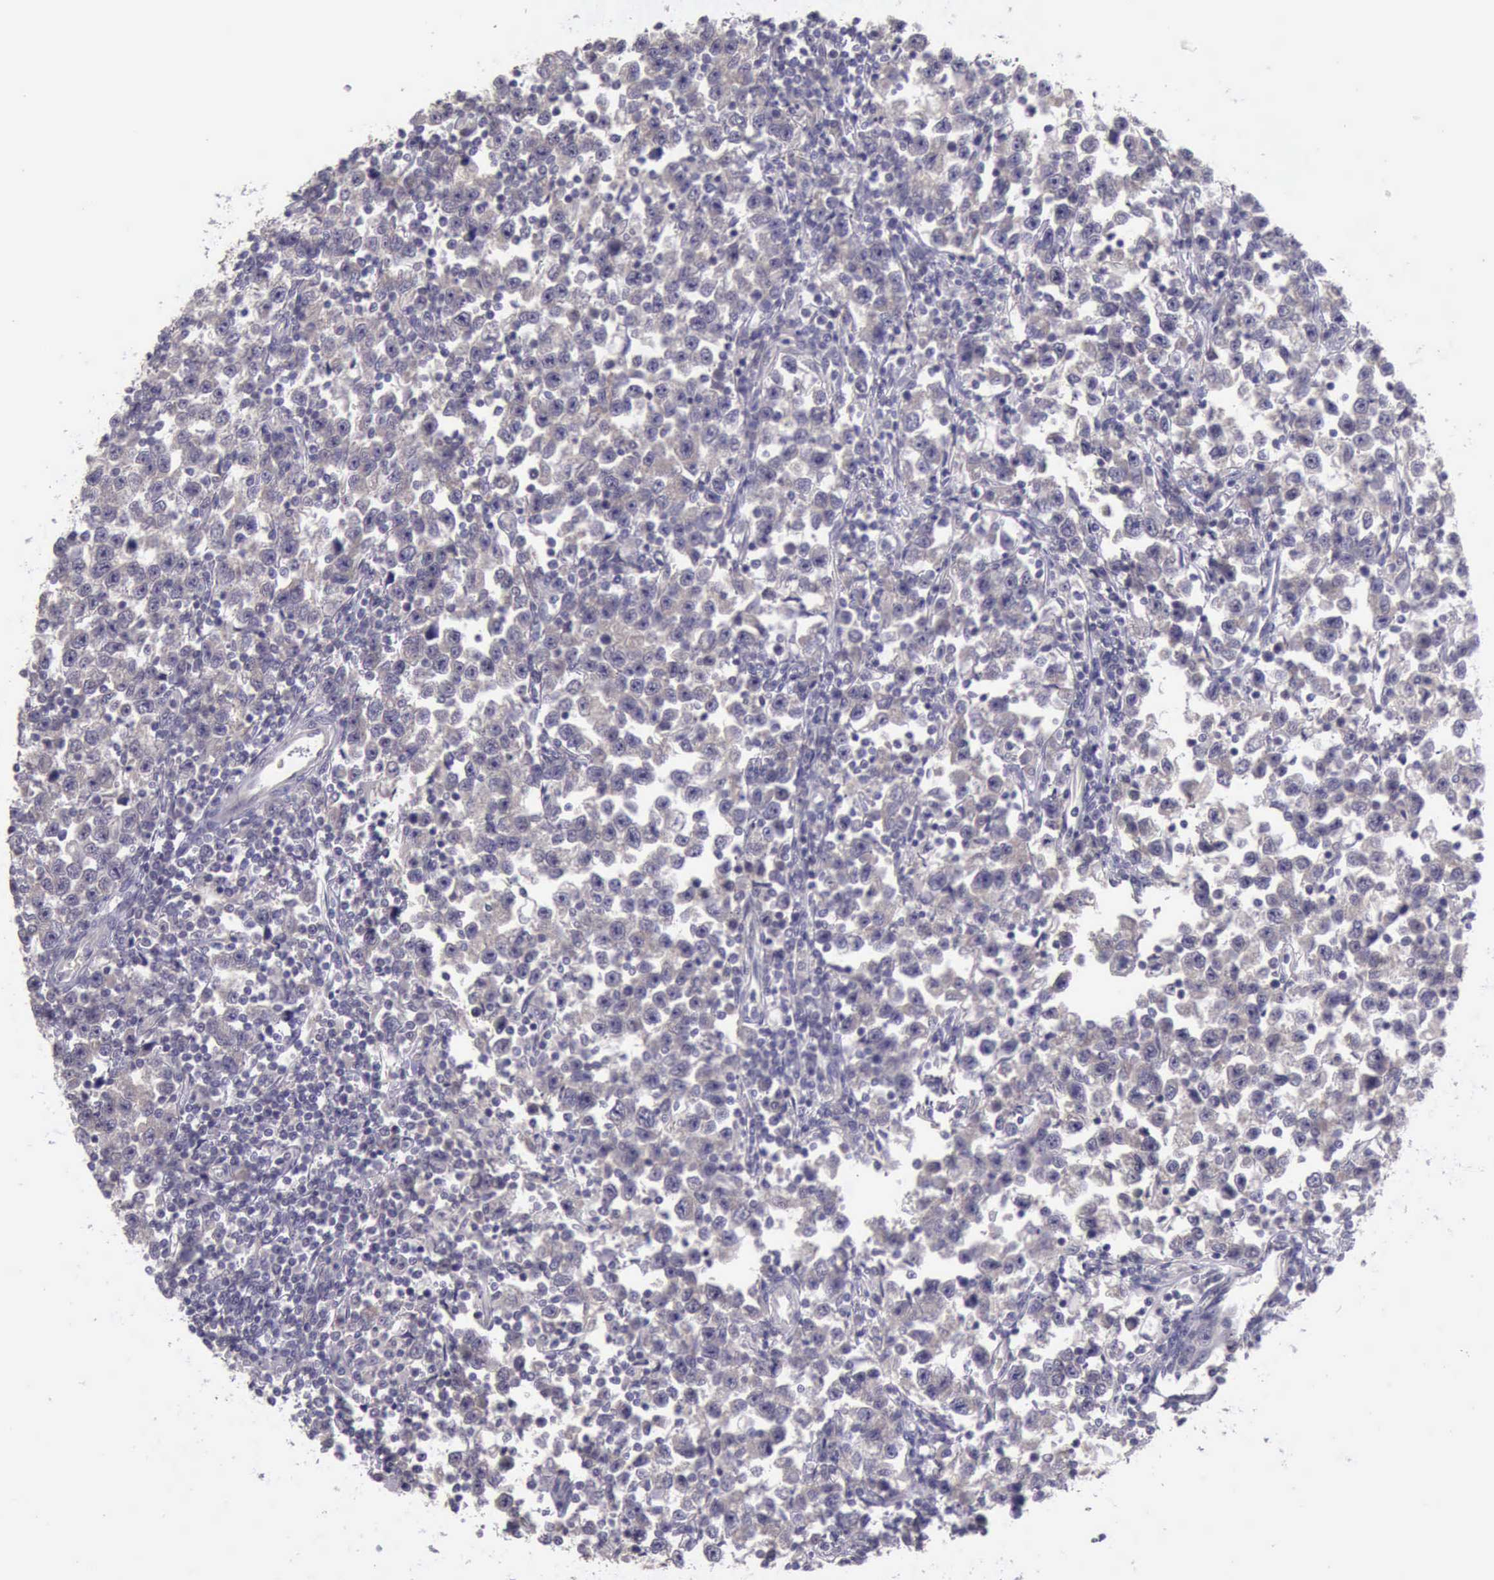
{"staining": {"intensity": "negative", "quantity": "none", "location": "none"}, "tissue": "testis cancer", "cell_type": "Tumor cells", "image_type": "cancer", "snomed": [{"axis": "morphology", "description": "Seminoma, NOS"}, {"axis": "topography", "description": "Testis"}], "caption": "Photomicrograph shows no significant protein expression in tumor cells of testis cancer (seminoma). The staining was performed using DAB (3,3'-diaminobenzidine) to visualize the protein expression in brown, while the nuclei were stained in blue with hematoxylin (Magnification: 20x).", "gene": "ARNT2", "patient": {"sex": "male", "age": 43}}